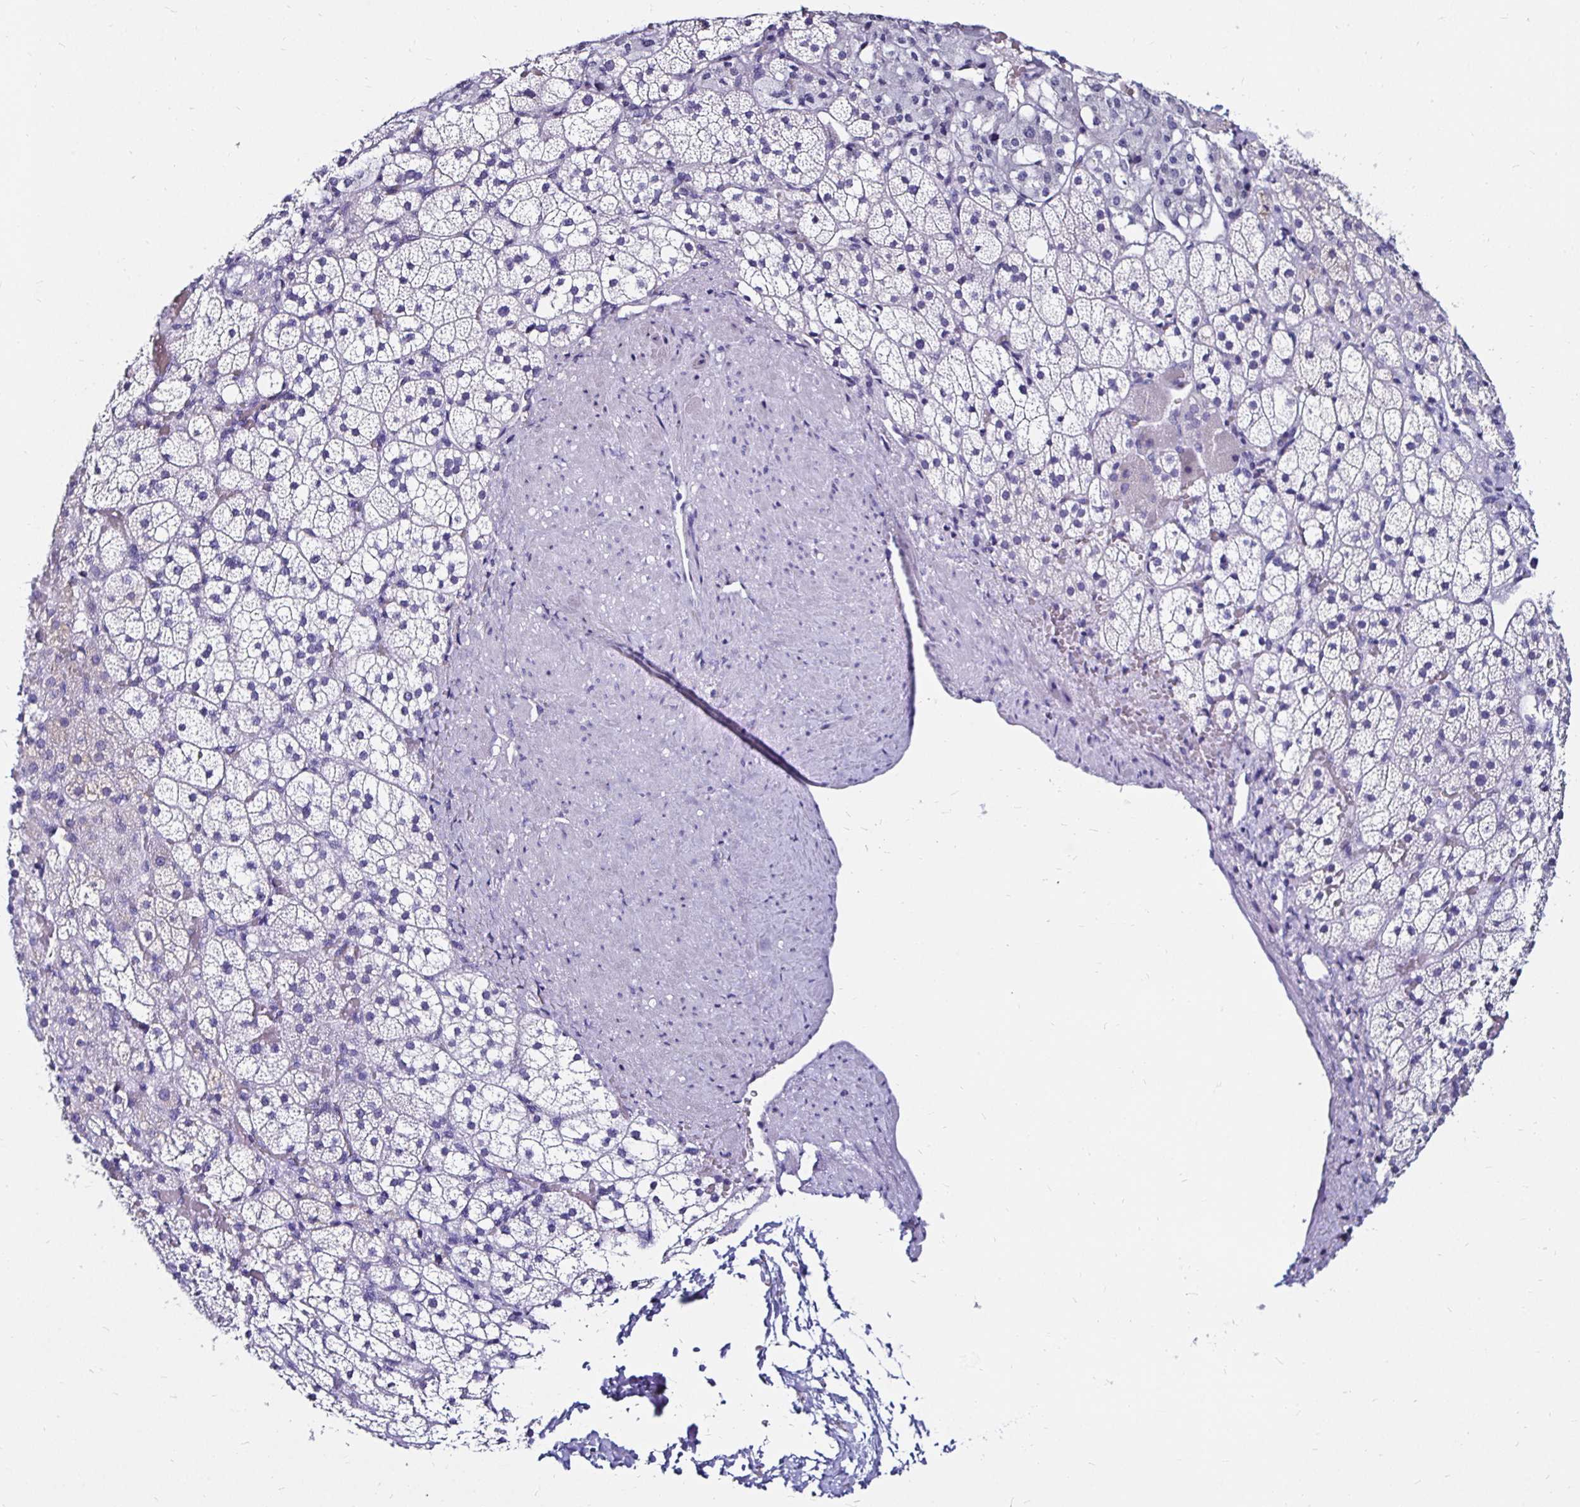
{"staining": {"intensity": "negative", "quantity": "none", "location": "none"}, "tissue": "adrenal gland", "cell_type": "Glandular cells", "image_type": "normal", "snomed": [{"axis": "morphology", "description": "Normal tissue, NOS"}, {"axis": "topography", "description": "Adrenal gland"}], "caption": "Immunohistochemistry histopathology image of unremarkable adrenal gland stained for a protein (brown), which exhibits no positivity in glandular cells.", "gene": "KCNT1", "patient": {"sex": "male", "age": 53}}